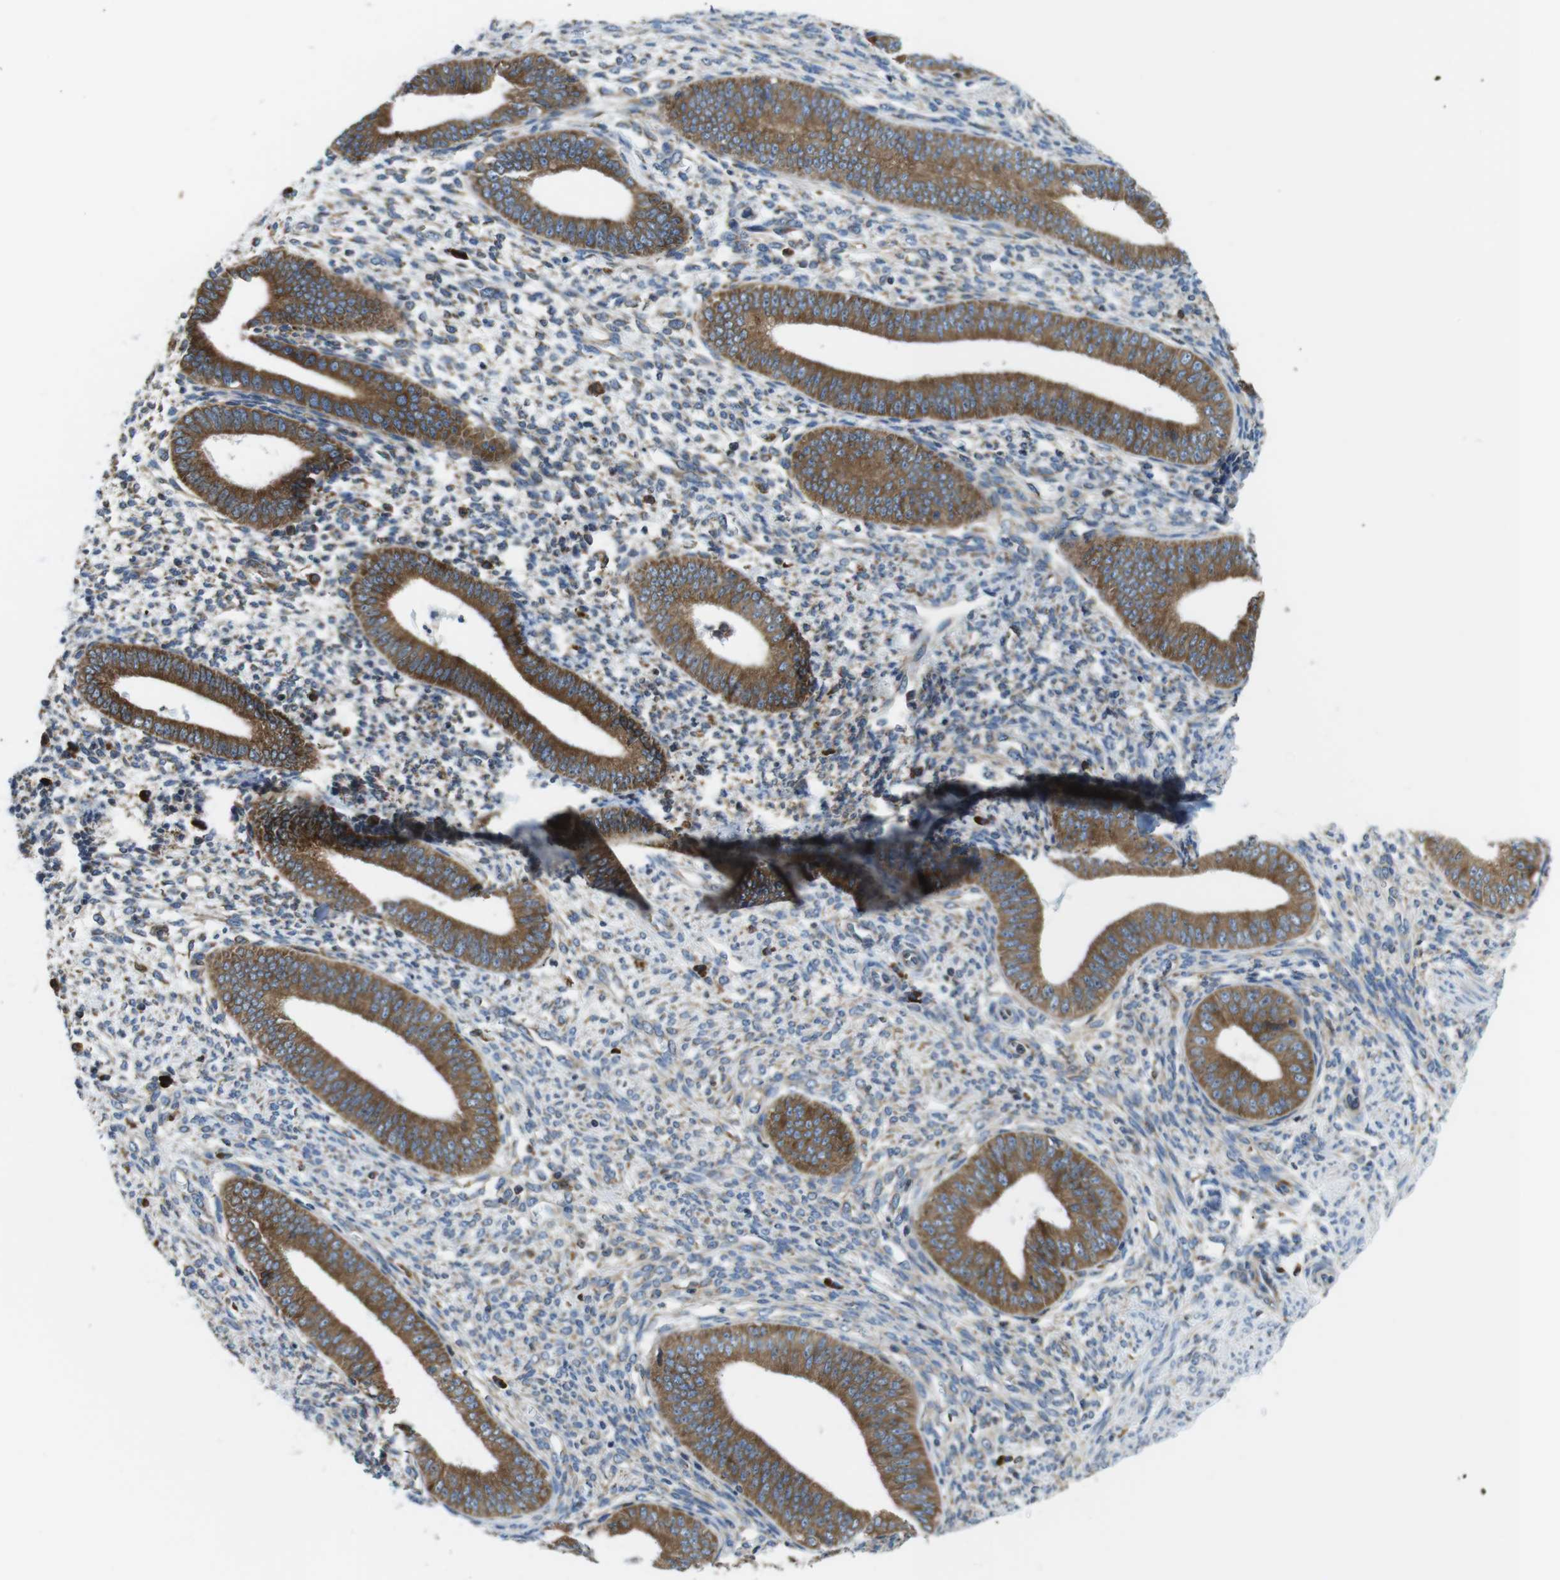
{"staining": {"intensity": "weak", "quantity": "25%-75%", "location": "cytoplasmic/membranous"}, "tissue": "endometrium", "cell_type": "Cells in endometrial stroma", "image_type": "normal", "snomed": [{"axis": "morphology", "description": "Normal tissue, NOS"}, {"axis": "topography", "description": "Endometrium"}], "caption": "This is an image of immunohistochemistry (IHC) staining of unremarkable endometrium, which shows weak staining in the cytoplasmic/membranous of cells in endometrial stroma.", "gene": "UGGT1", "patient": {"sex": "female", "age": 35}}